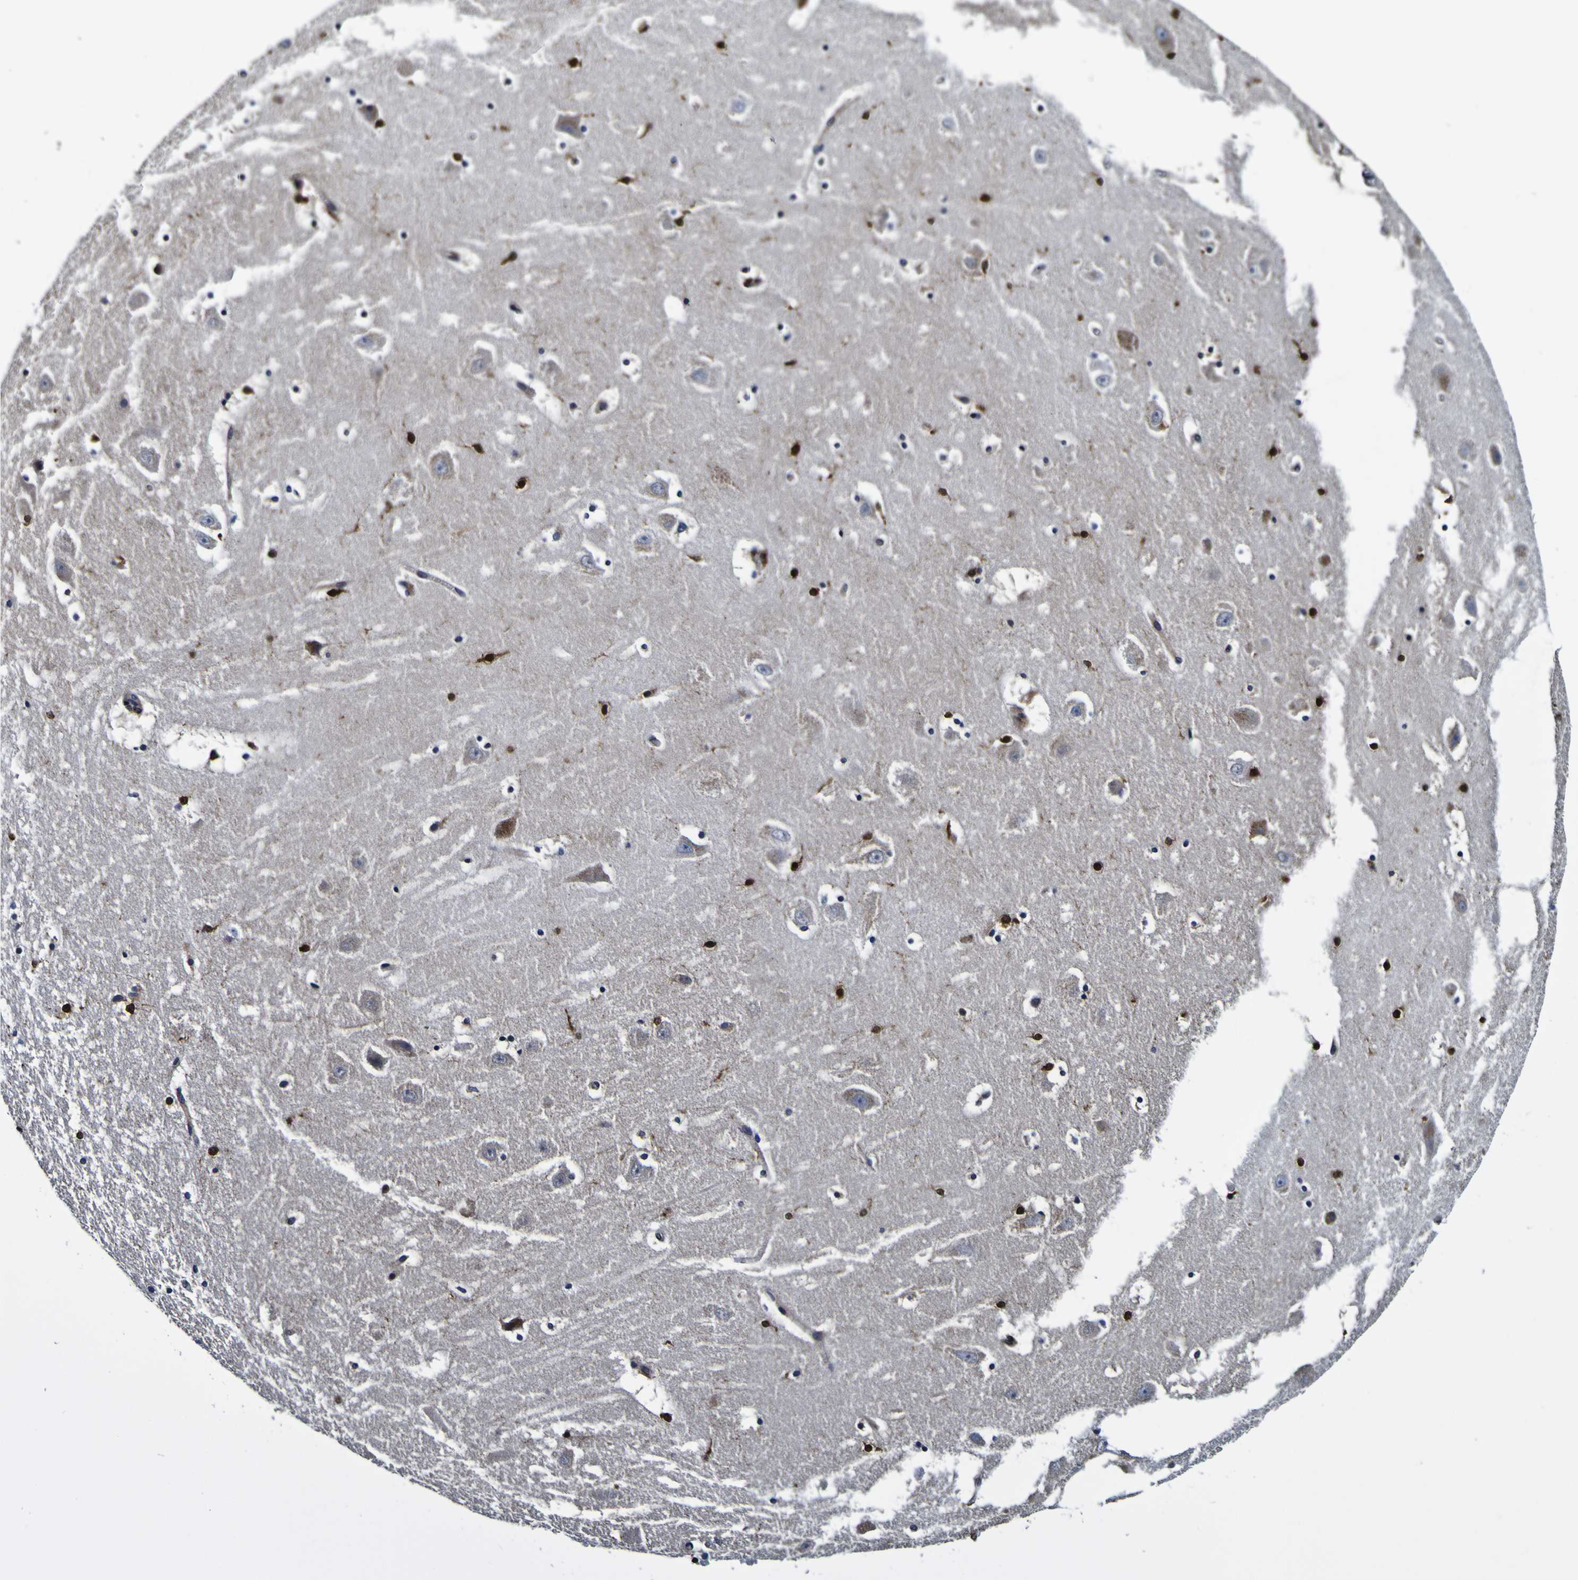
{"staining": {"intensity": "strong", "quantity": "<25%", "location": "cytoplasmic/membranous,nuclear"}, "tissue": "hippocampus", "cell_type": "Glial cells", "image_type": "normal", "snomed": [{"axis": "morphology", "description": "Normal tissue, NOS"}, {"axis": "topography", "description": "Hippocampus"}], "caption": "Protein expression analysis of benign human hippocampus reveals strong cytoplasmic/membranous,nuclear staining in about <25% of glial cells. The protein is shown in brown color, while the nuclei are stained blue.", "gene": "GPX1", "patient": {"sex": "male", "age": 45}}